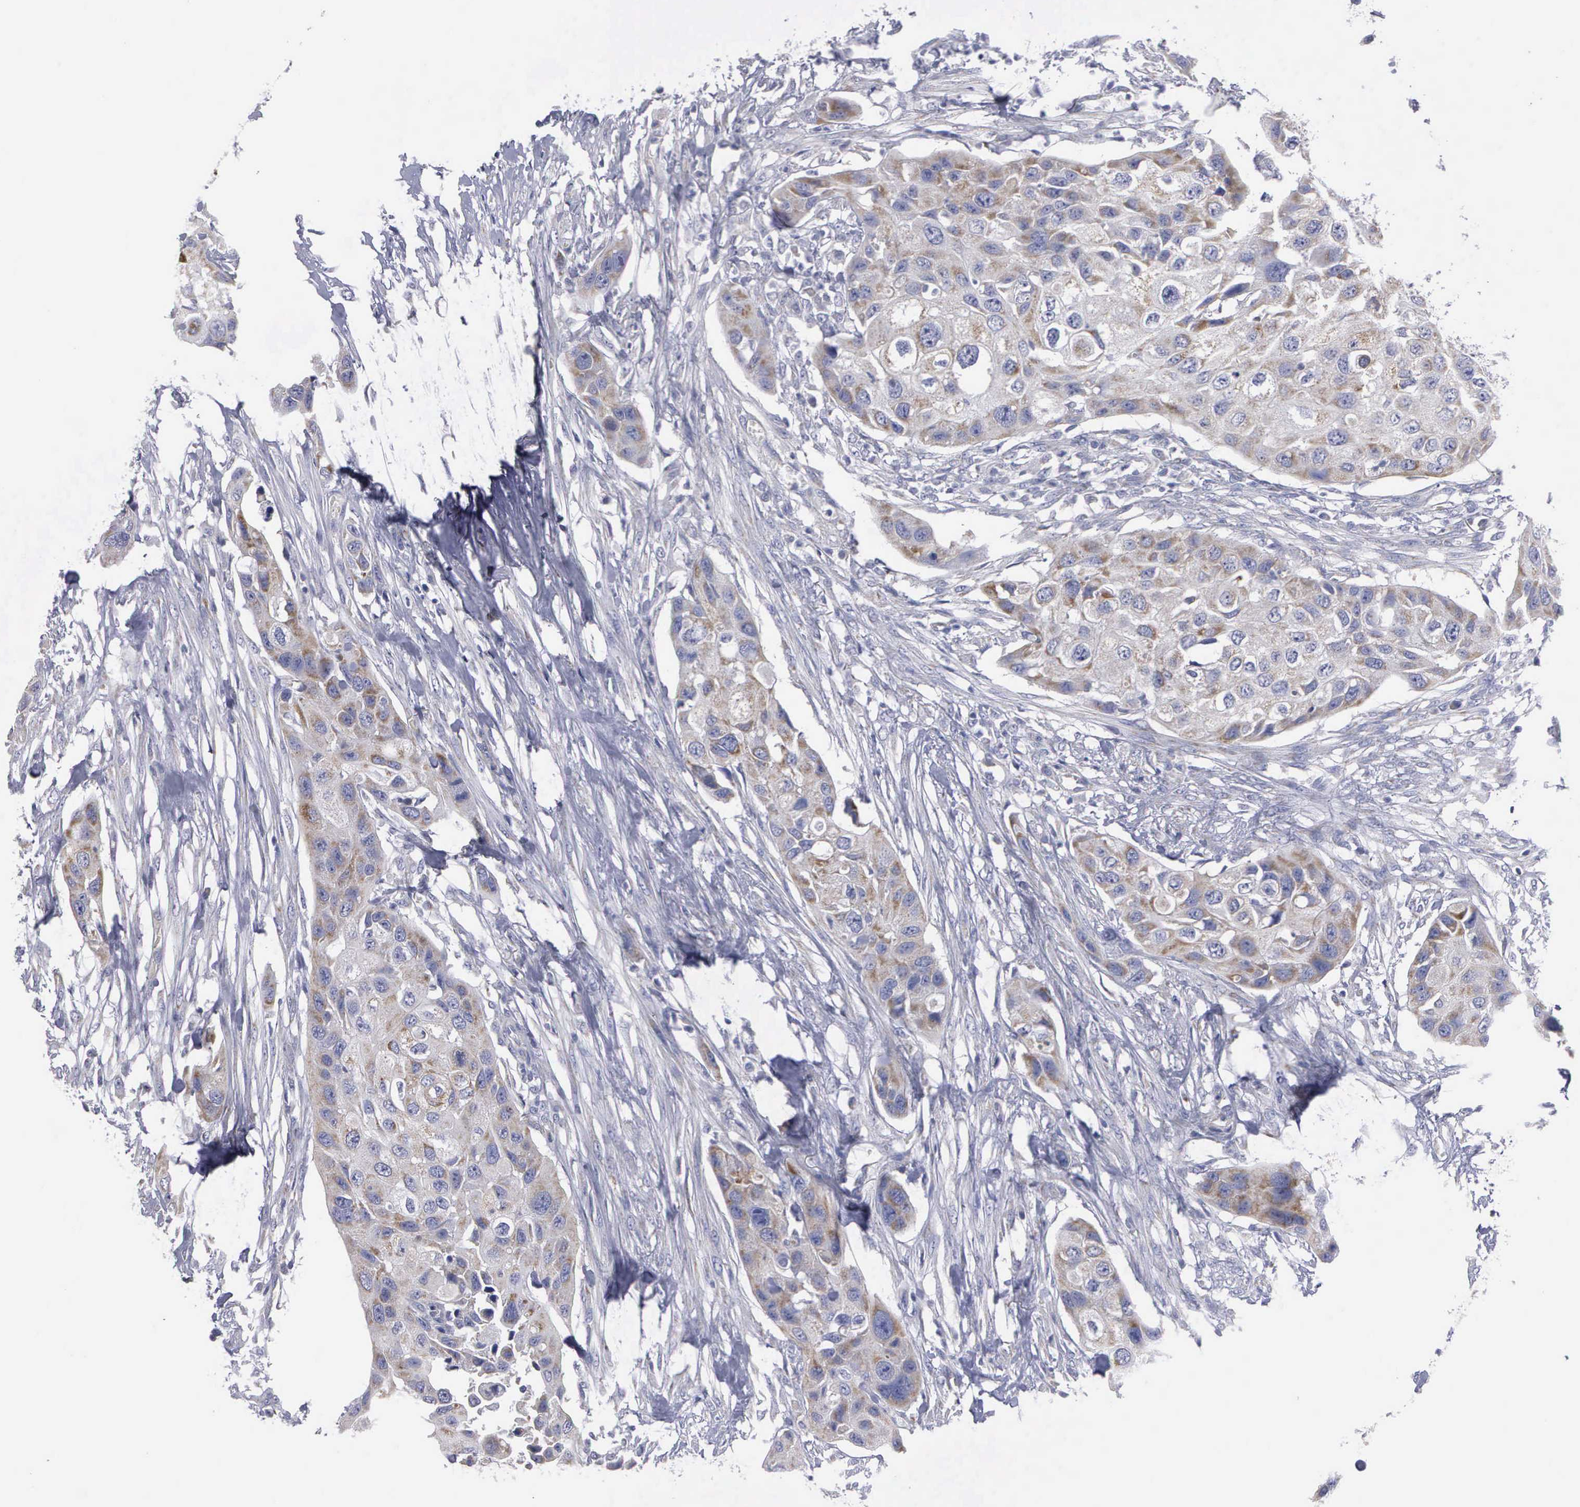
{"staining": {"intensity": "weak", "quantity": "<25%", "location": "cytoplasmic/membranous"}, "tissue": "urothelial cancer", "cell_type": "Tumor cells", "image_type": "cancer", "snomed": [{"axis": "morphology", "description": "Urothelial carcinoma, High grade"}, {"axis": "topography", "description": "Urinary bladder"}], "caption": "Micrograph shows no protein expression in tumor cells of urothelial cancer tissue.", "gene": "APOOL", "patient": {"sex": "male", "age": 55}}